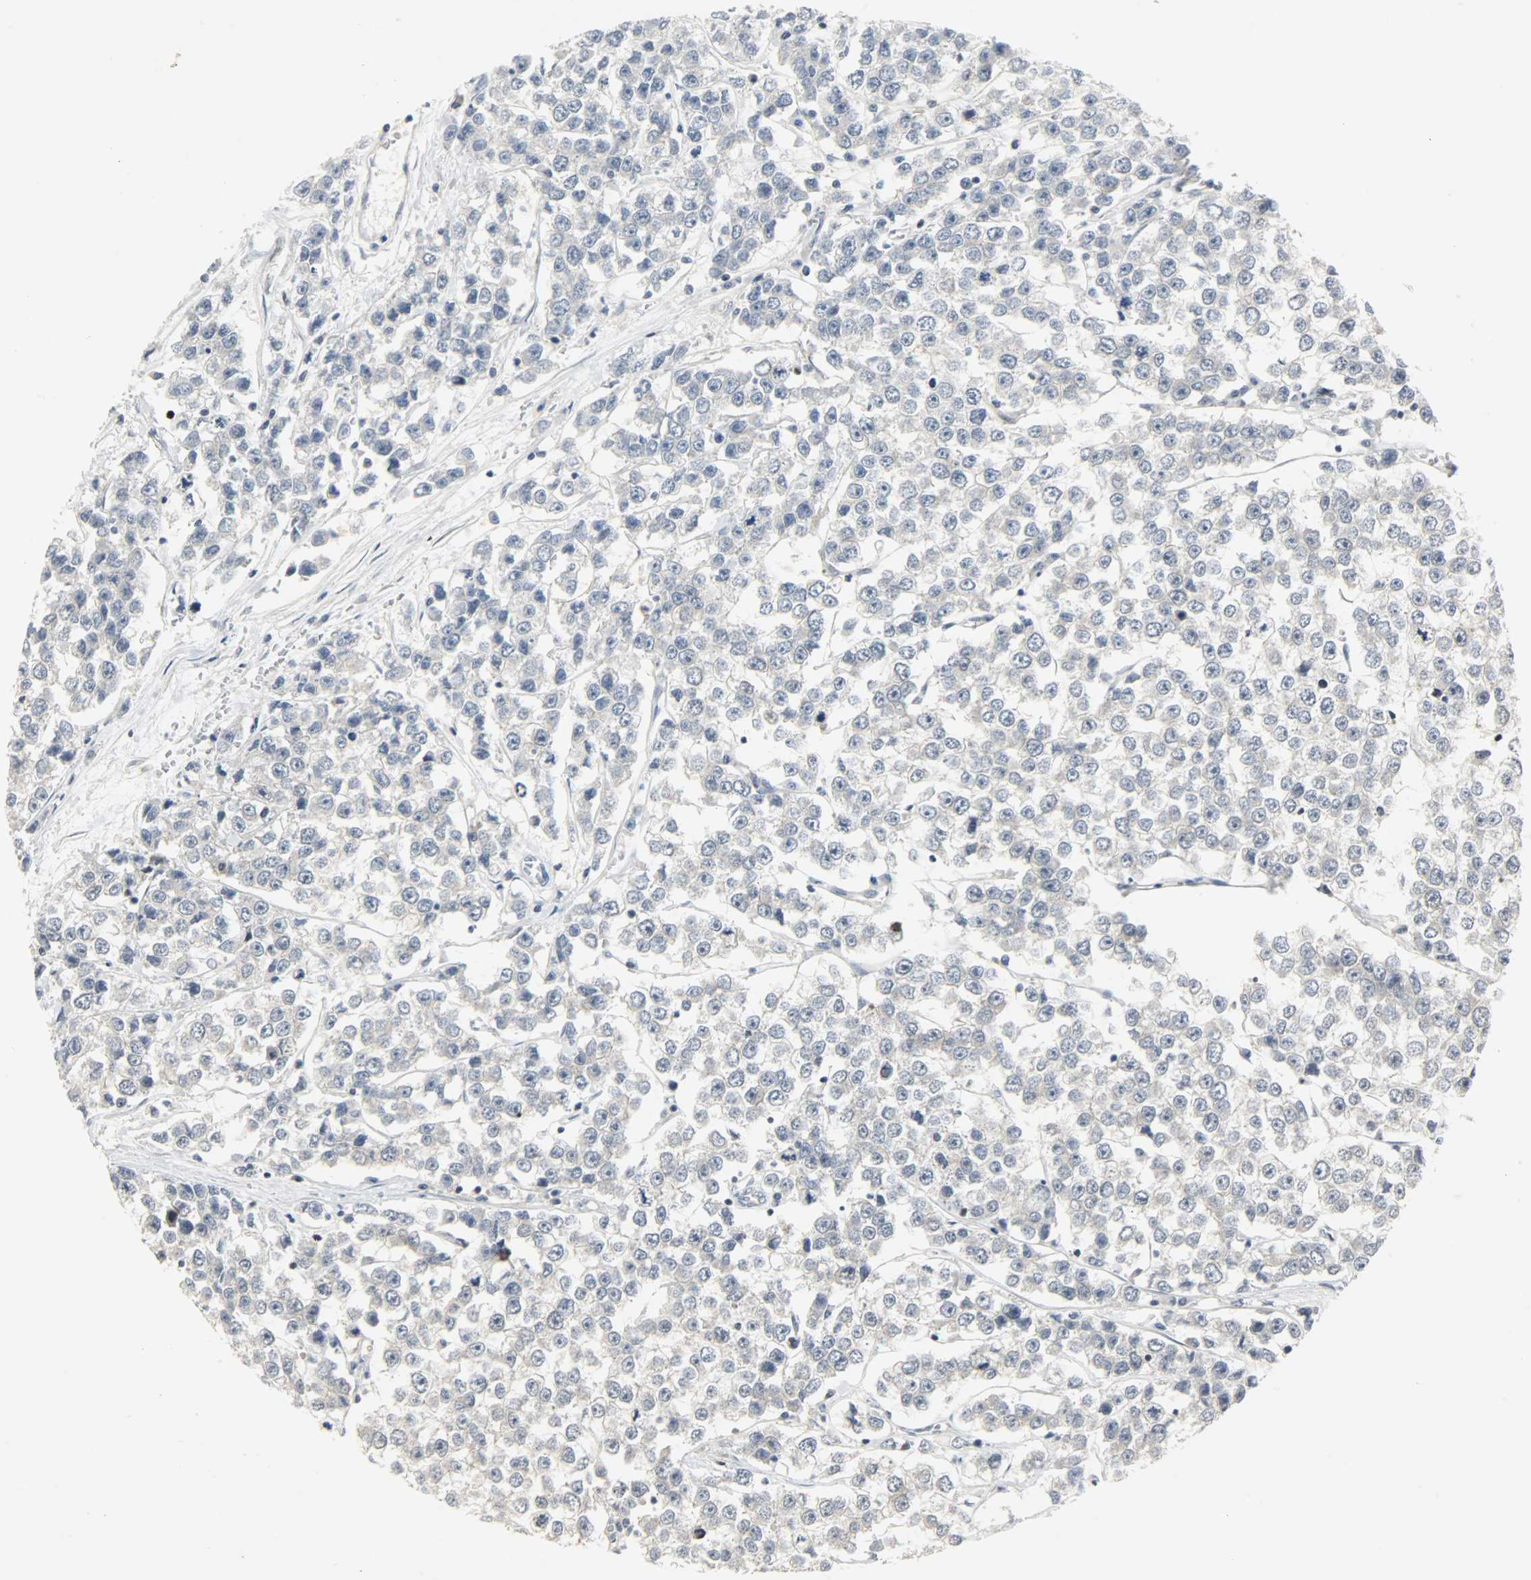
{"staining": {"intensity": "negative", "quantity": "none", "location": "none"}, "tissue": "testis cancer", "cell_type": "Tumor cells", "image_type": "cancer", "snomed": [{"axis": "morphology", "description": "Seminoma, NOS"}, {"axis": "morphology", "description": "Carcinoma, Embryonal, NOS"}, {"axis": "topography", "description": "Testis"}], "caption": "A histopathology image of seminoma (testis) stained for a protein shows no brown staining in tumor cells.", "gene": "EIF4EBP1", "patient": {"sex": "male", "age": 52}}